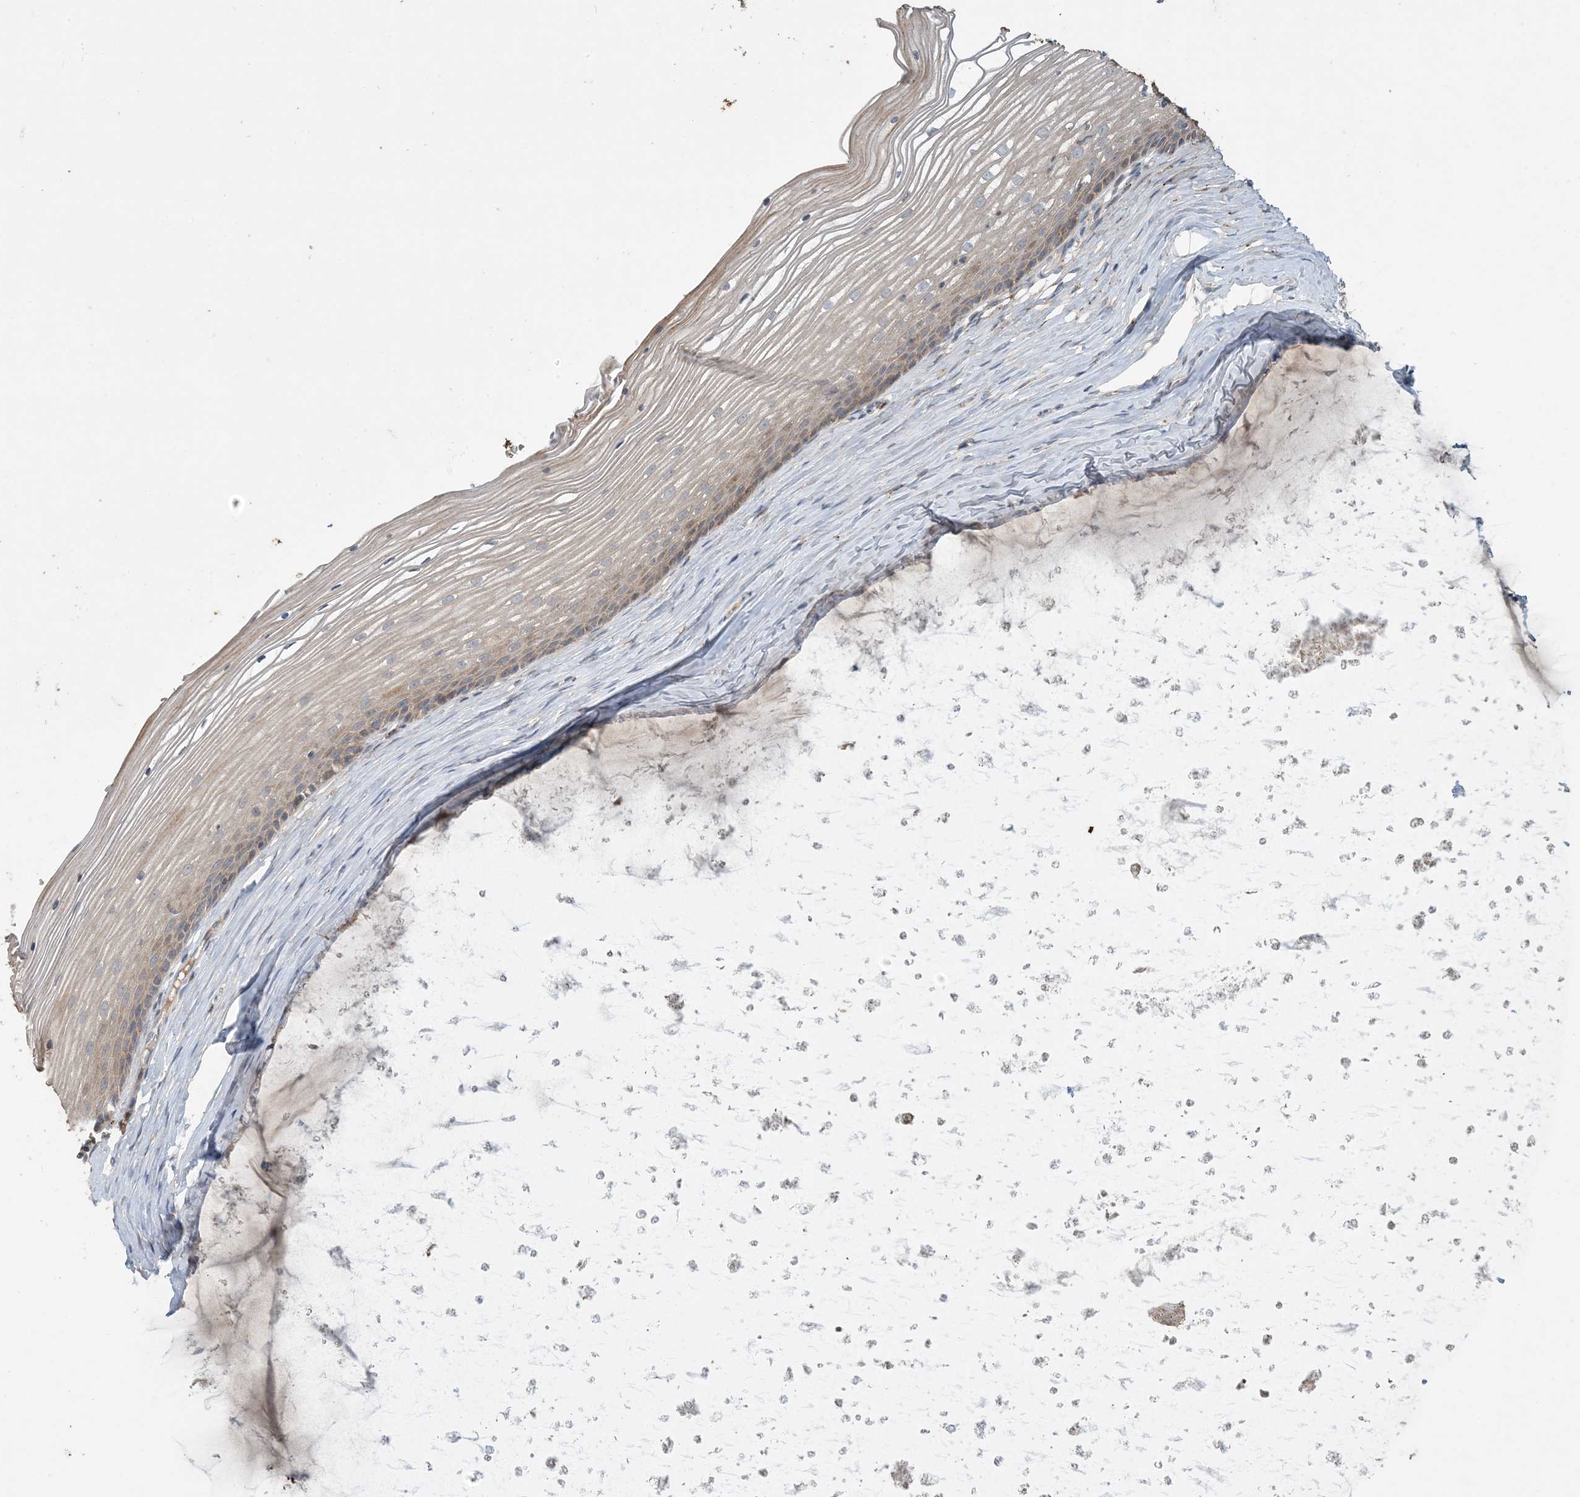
{"staining": {"intensity": "weak", "quantity": ">75%", "location": "cytoplasmic/membranous"}, "tissue": "vagina", "cell_type": "Squamous epithelial cells", "image_type": "normal", "snomed": [{"axis": "morphology", "description": "Normal tissue, NOS"}, {"axis": "topography", "description": "Vagina"}, {"axis": "topography", "description": "Cervix"}], "caption": "Immunohistochemistry image of normal vagina stained for a protein (brown), which demonstrates low levels of weak cytoplasmic/membranous staining in about >75% of squamous epithelial cells.", "gene": "LTN1", "patient": {"sex": "female", "age": 40}}